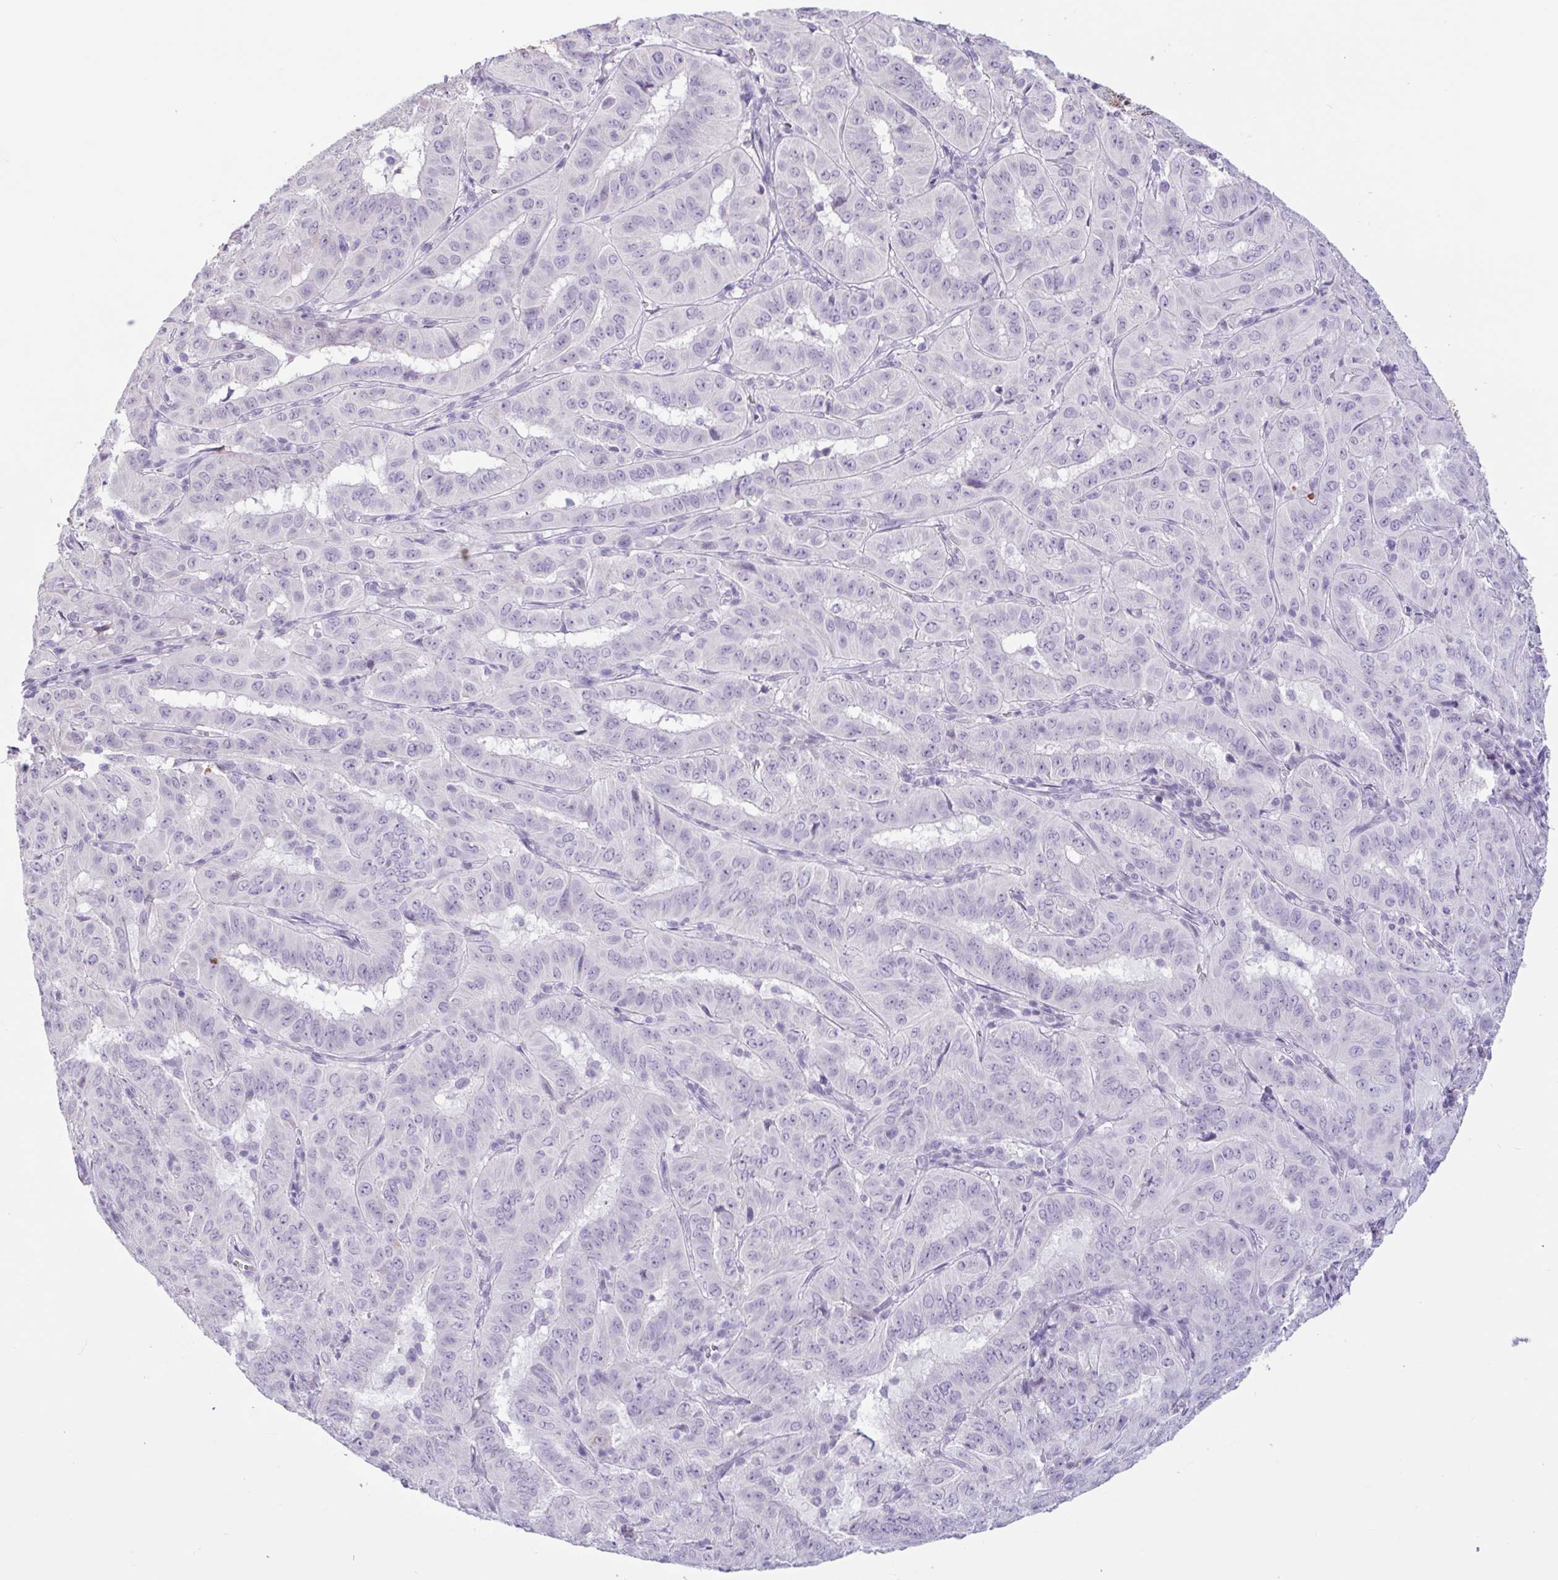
{"staining": {"intensity": "negative", "quantity": "none", "location": "none"}, "tissue": "pancreatic cancer", "cell_type": "Tumor cells", "image_type": "cancer", "snomed": [{"axis": "morphology", "description": "Adenocarcinoma, NOS"}, {"axis": "topography", "description": "Pancreas"}], "caption": "A histopathology image of human adenocarcinoma (pancreatic) is negative for staining in tumor cells.", "gene": "CTSE", "patient": {"sex": "male", "age": 63}}